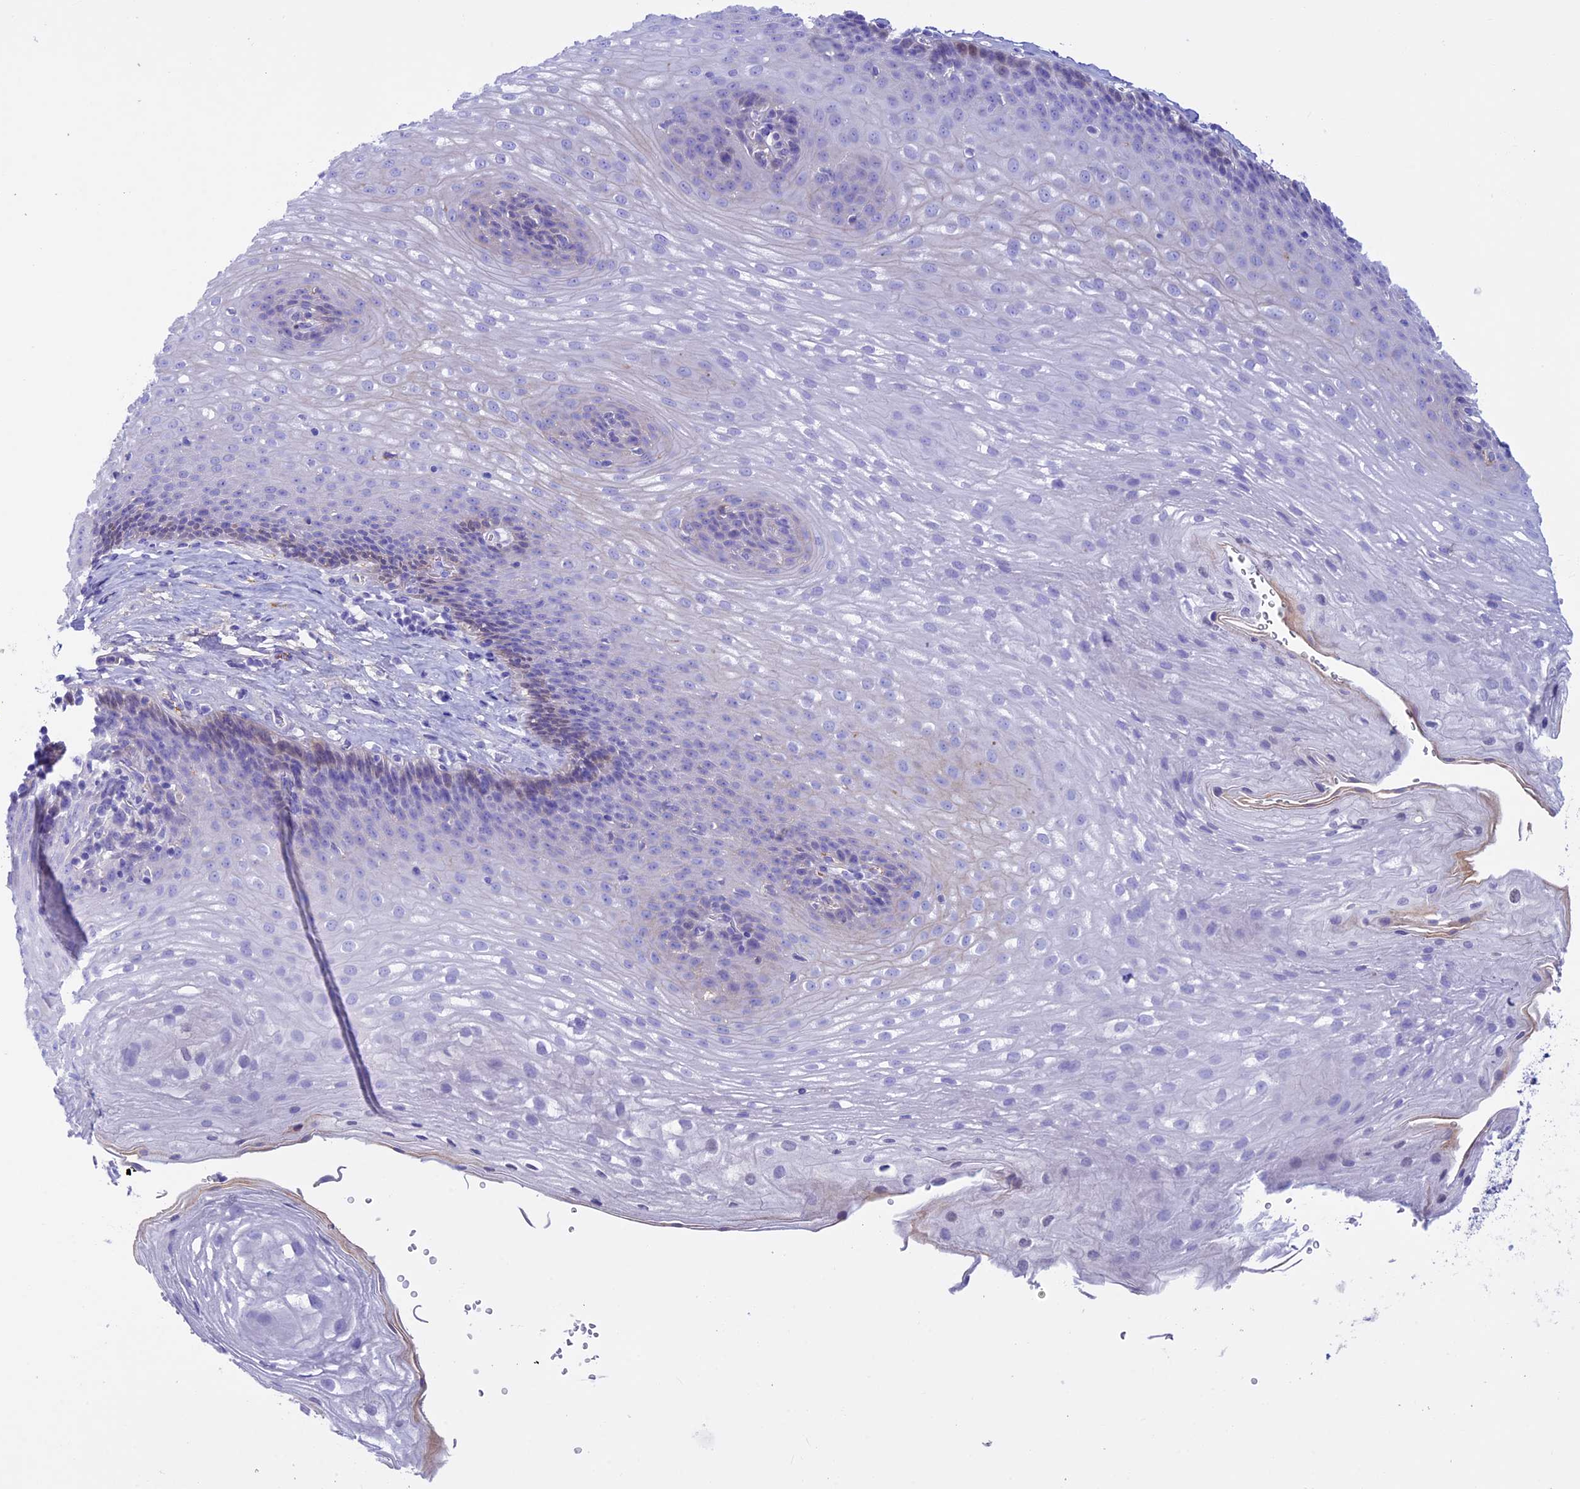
{"staining": {"intensity": "weak", "quantity": "<25%", "location": "nuclear"}, "tissue": "esophagus", "cell_type": "Squamous epithelial cells", "image_type": "normal", "snomed": [{"axis": "morphology", "description": "Normal tissue, NOS"}, {"axis": "topography", "description": "Esophagus"}], "caption": "This is an immunohistochemistry (IHC) micrograph of normal human esophagus. There is no positivity in squamous epithelial cells.", "gene": "IGSF6", "patient": {"sex": "female", "age": 66}}